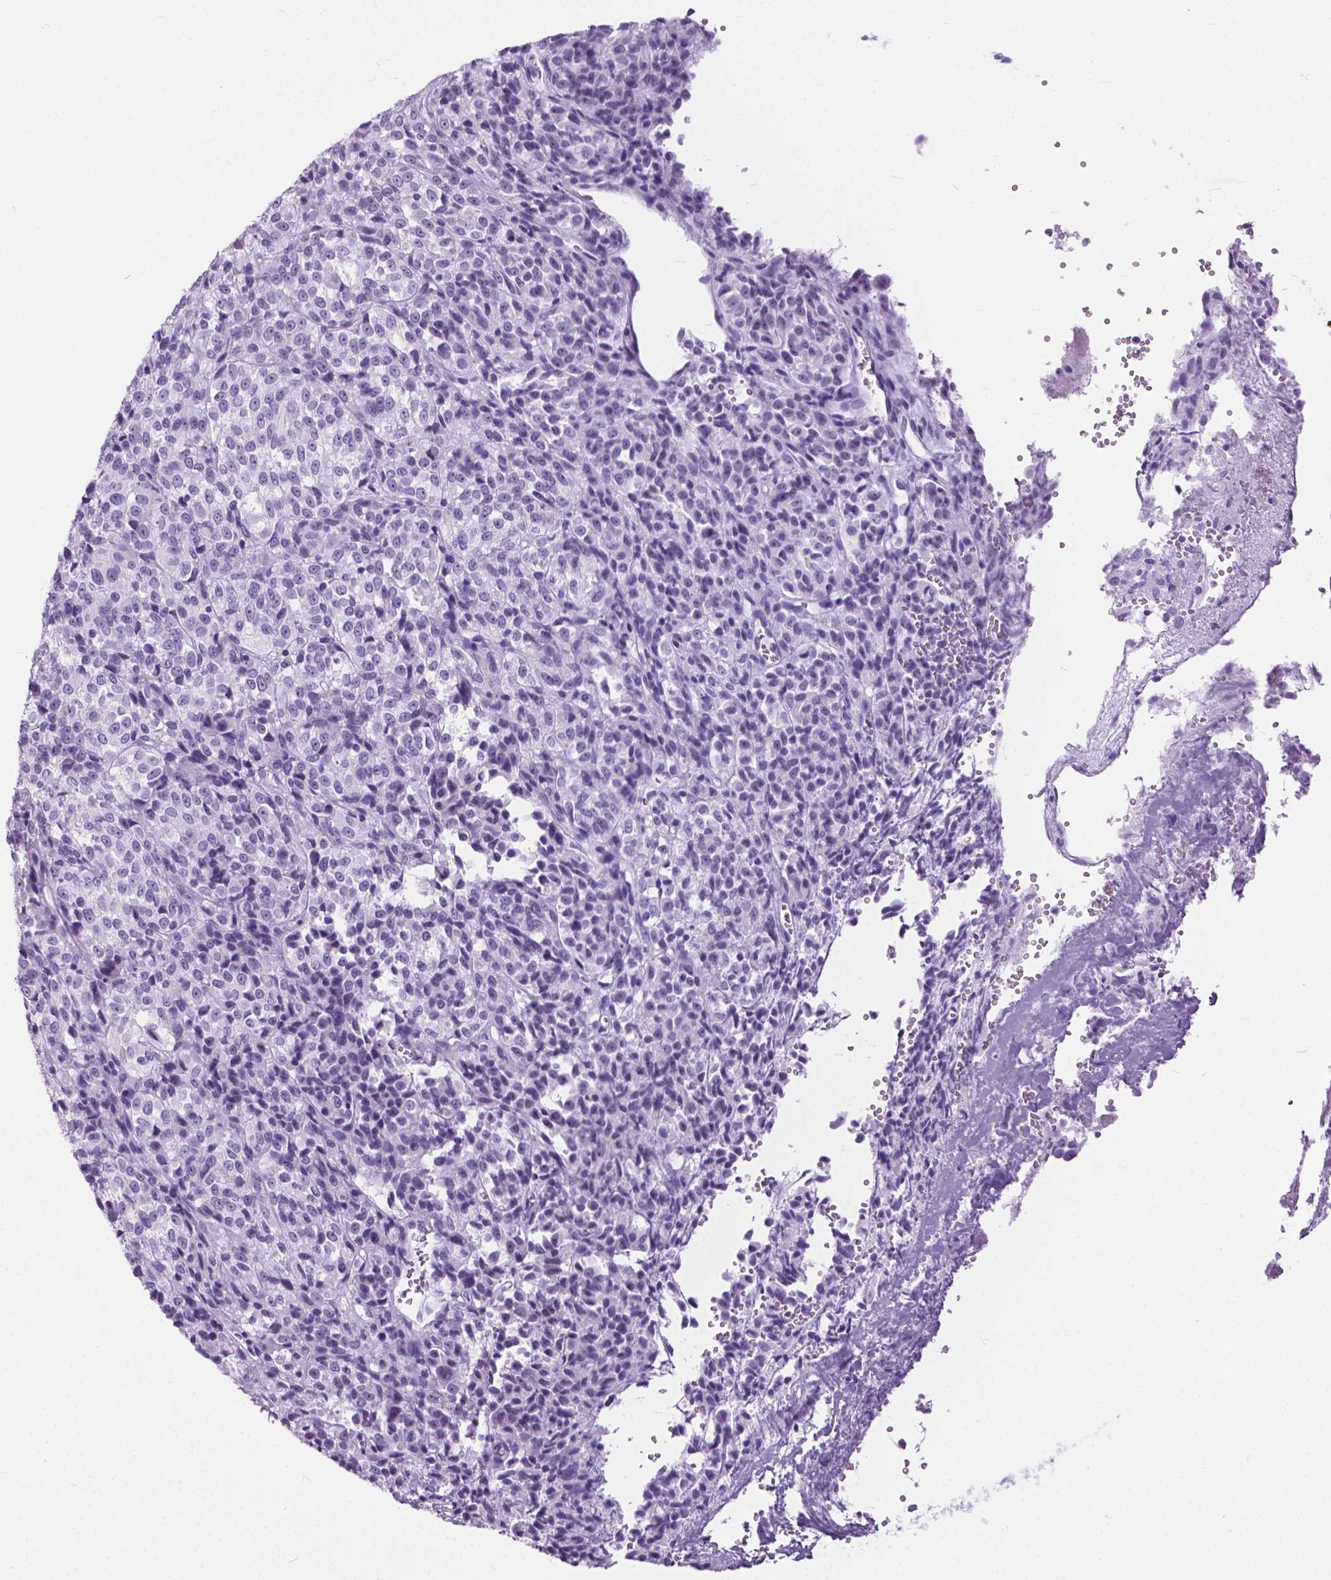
{"staining": {"intensity": "negative", "quantity": "none", "location": "none"}, "tissue": "melanoma", "cell_type": "Tumor cells", "image_type": "cancer", "snomed": [{"axis": "morphology", "description": "Malignant melanoma, Metastatic site"}, {"axis": "topography", "description": "Brain"}], "caption": "Image shows no significant protein staining in tumor cells of malignant melanoma (metastatic site).", "gene": "HTR2B", "patient": {"sex": "female", "age": 56}}